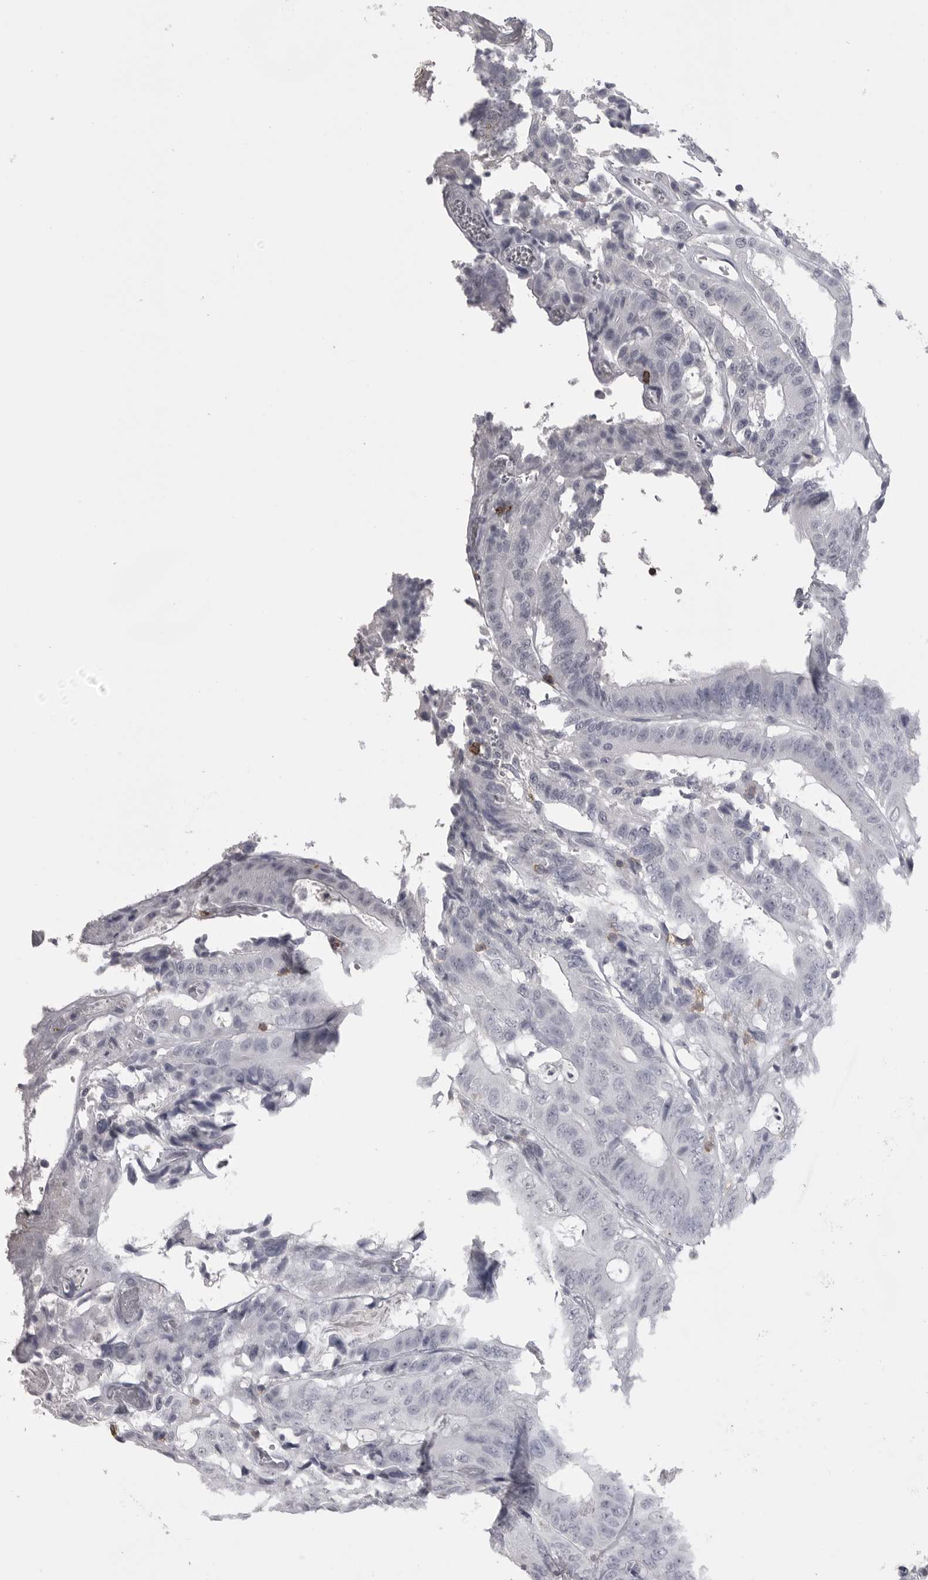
{"staining": {"intensity": "negative", "quantity": "none", "location": "none"}, "tissue": "colorectal cancer", "cell_type": "Tumor cells", "image_type": "cancer", "snomed": [{"axis": "morphology", "description": "Adenocarcinoma, NOS"}, {"axis": "topography", "description": "Colon"}], "caption": "High power microscopy image of an immunohistochemistry micrograph of colorectal adenocarcinoma, revealing no significant expression in tumor cells.", "gene": "ITGAL", "patient": {"sex": "male", "age": 83}}